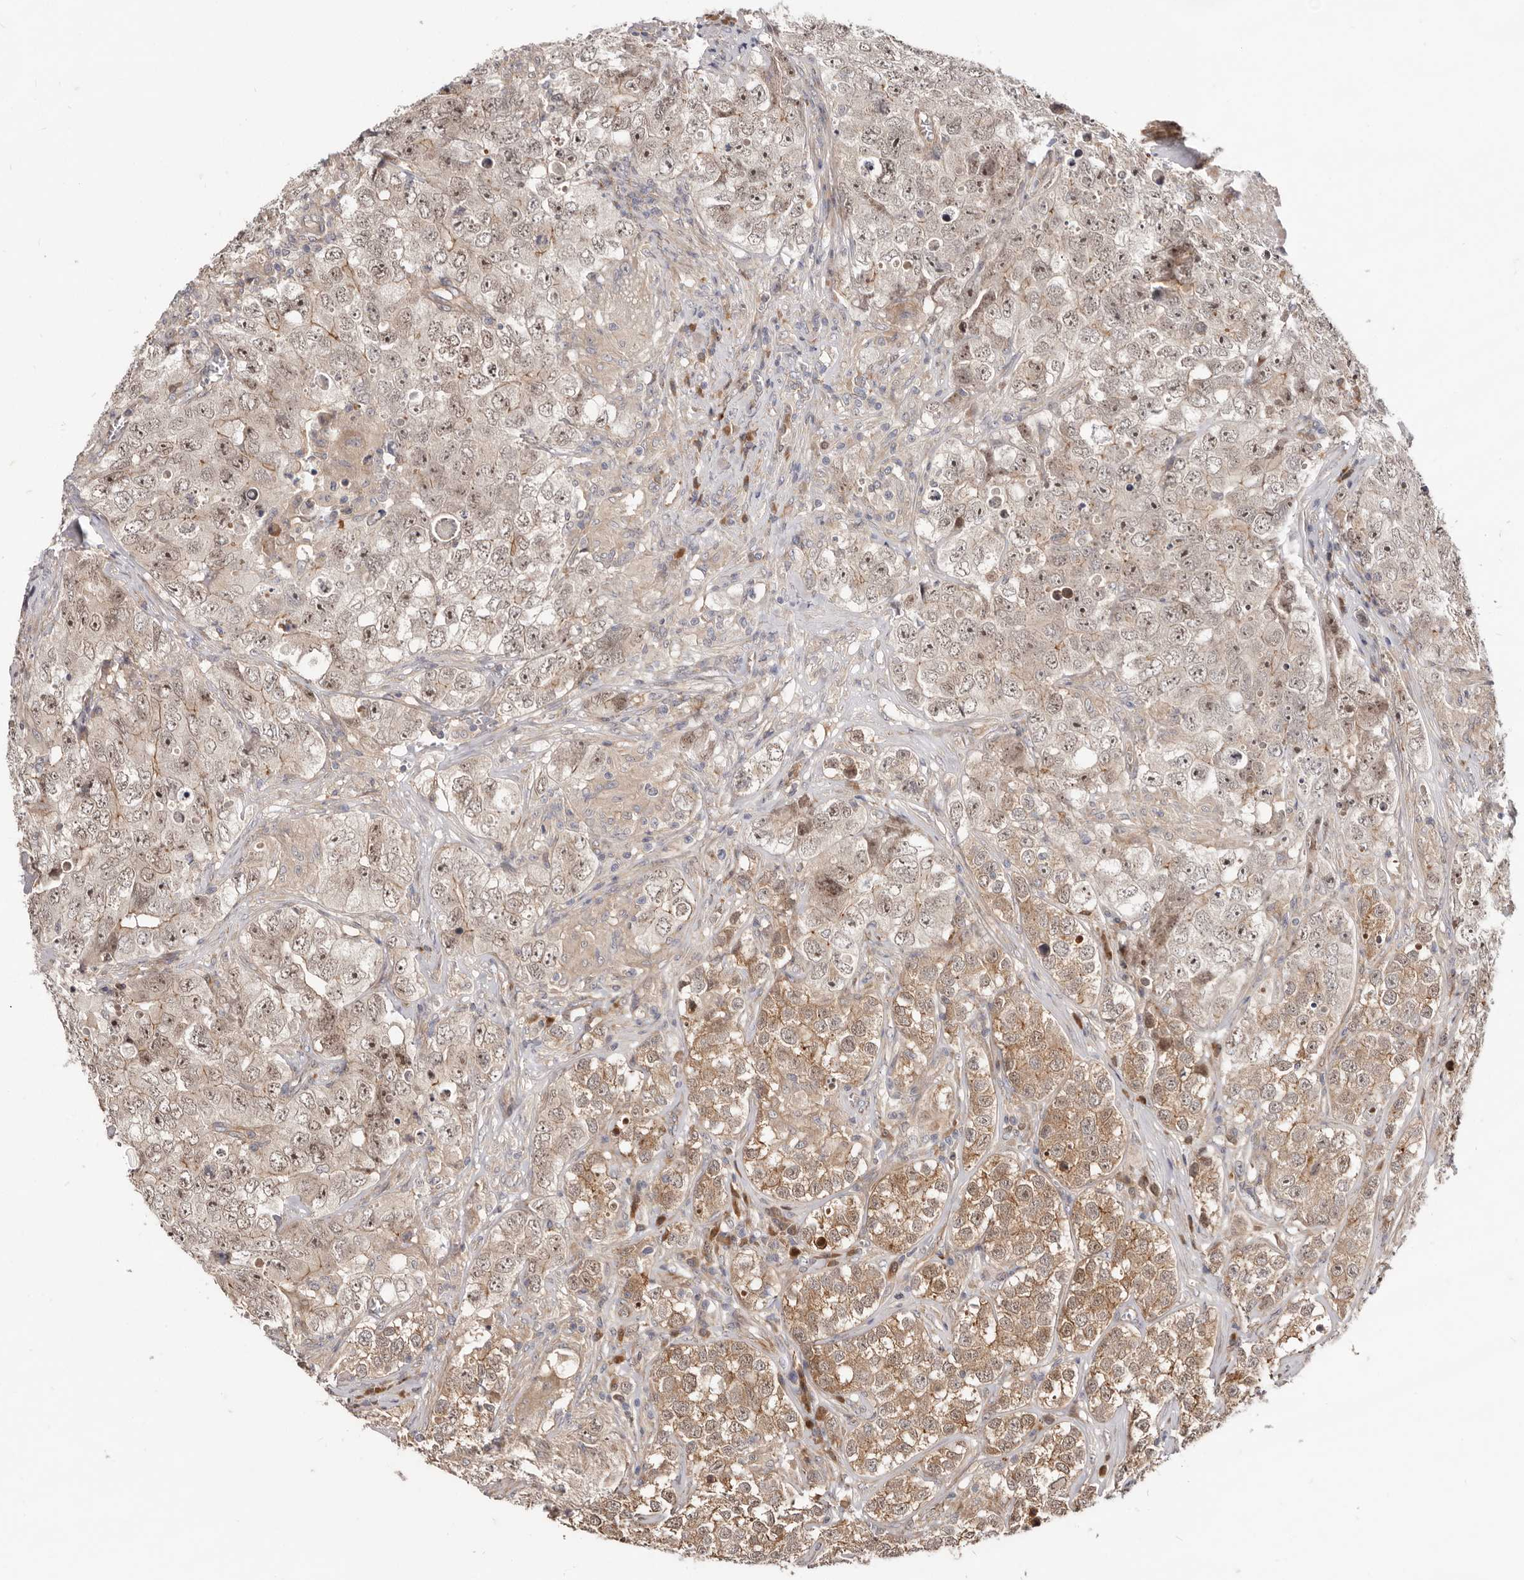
{"staining": {"intensity": "moderate", "quantity": ">75%", "location": "cytoplasmic/membranous,nuclear"}, "tissue": "testis cancer", "cell_type": "Tumor cells", "image_type": "cancer", "snomed": [{"axis": "morphology", "description": "Seminoma, NOS"}, {"axis": "morphology", "description": "Carcinoma, Embryonal, NOS"}, {"axis": "topography", "description": "Testis"}], "caption": "Testis seminoma stained for a protein demonstrates moderate cytoplasmic/membranous and nuclear positivity in tumor cells.", "gene": "GPATCH4", "patient": {"sex": "male", "age": 43}}